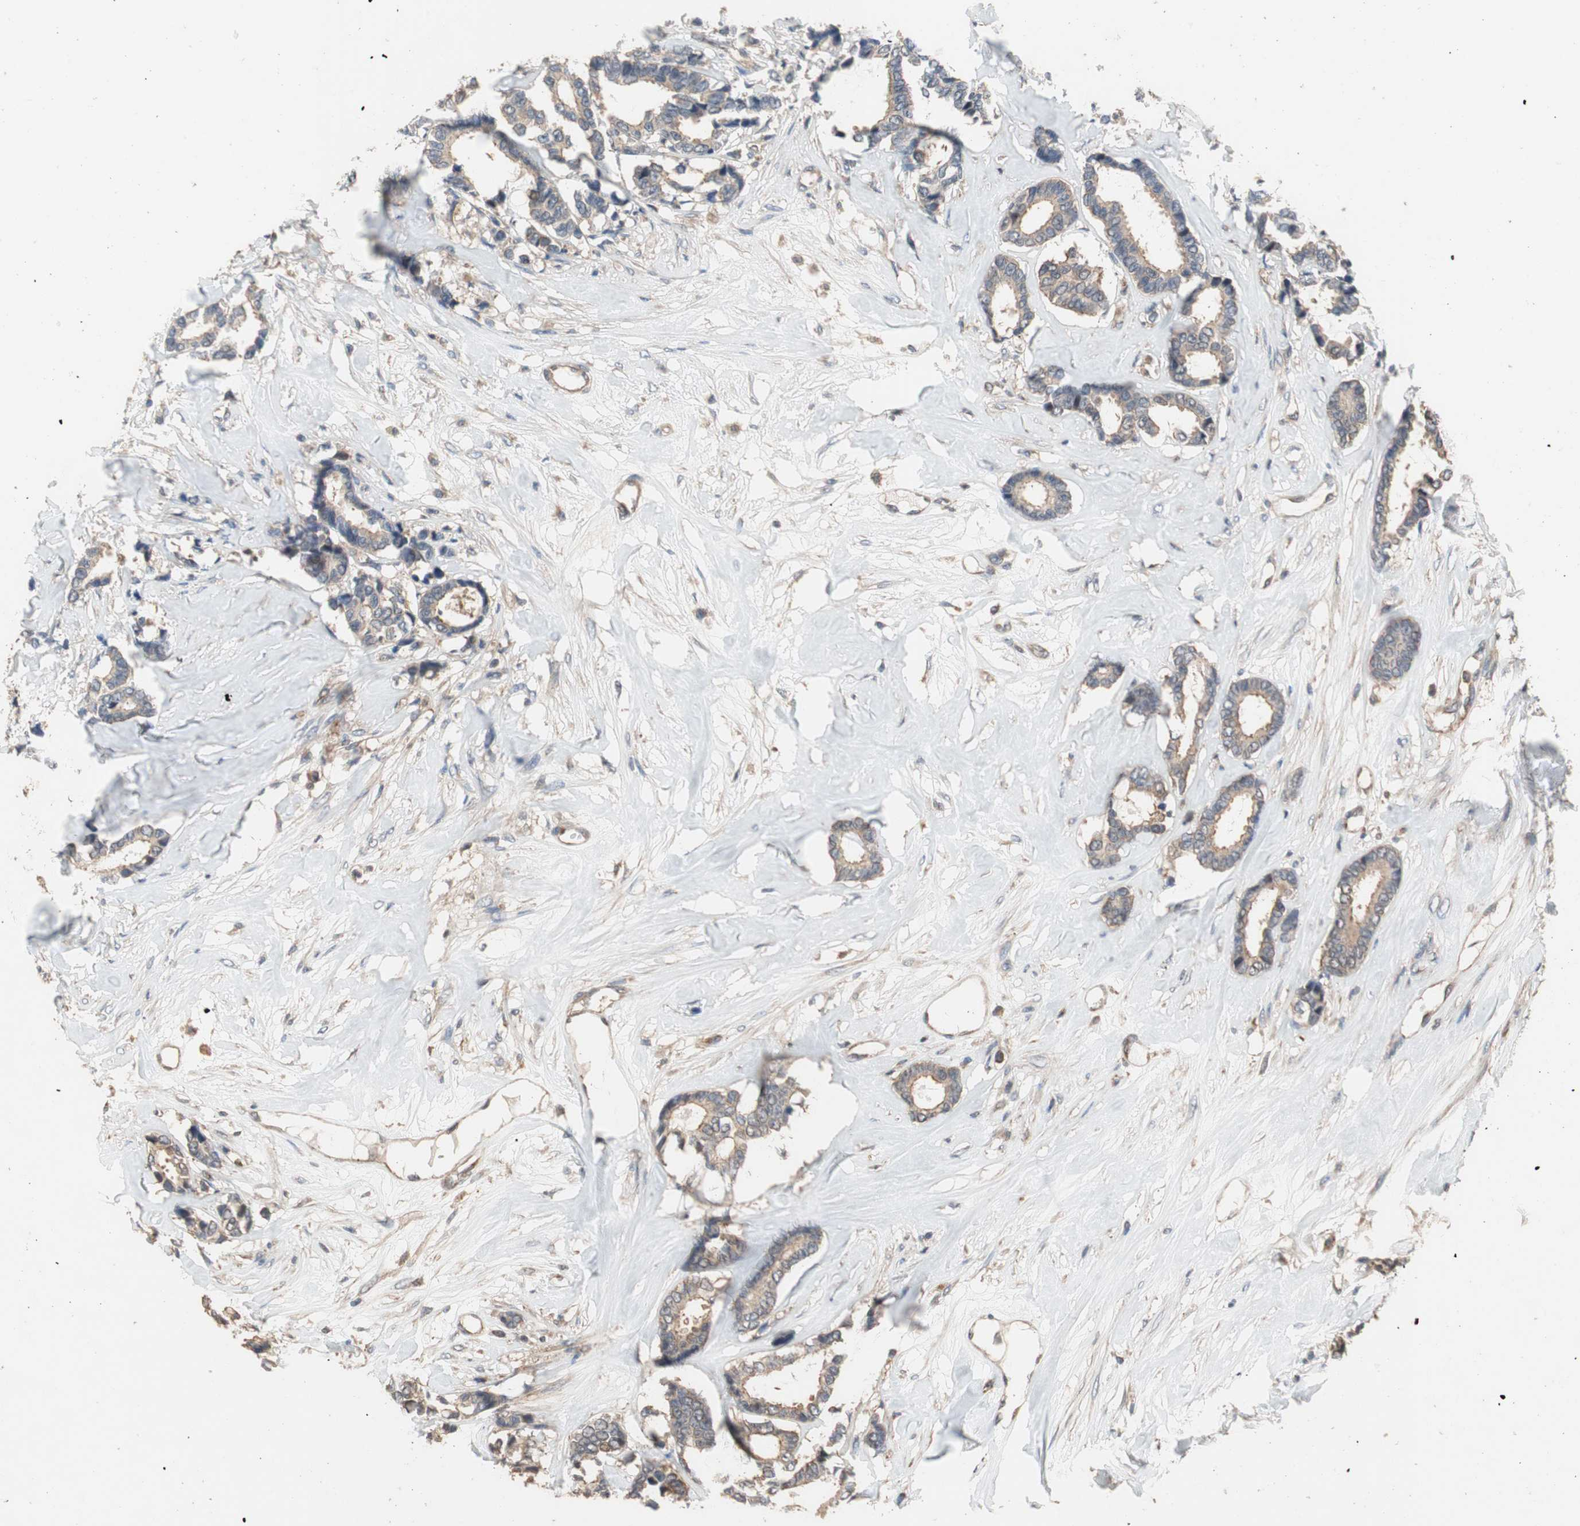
{"staining": {"intensity": "moderate", "quantity": ">75%", "location": "cytoplasmic/membranous"}, "tissue": "breast cancer", "cell_type": "Tumor cells", "image_type": "cancer", "snomed": [{"axis": "morphology", "description": "Duct carcinoma"}, {"axis": "topography", "description": "Breast"}], "caption": "Immunohistochemistry (IHC) image of breast cancer stained for a protein (brown), which exhibits medium levels of moderate cytoplasmic/membranous expression in about >75% of tumor cells.", "gene": "MAP4K2", "patient": {"sex": "female", "age": 87}}